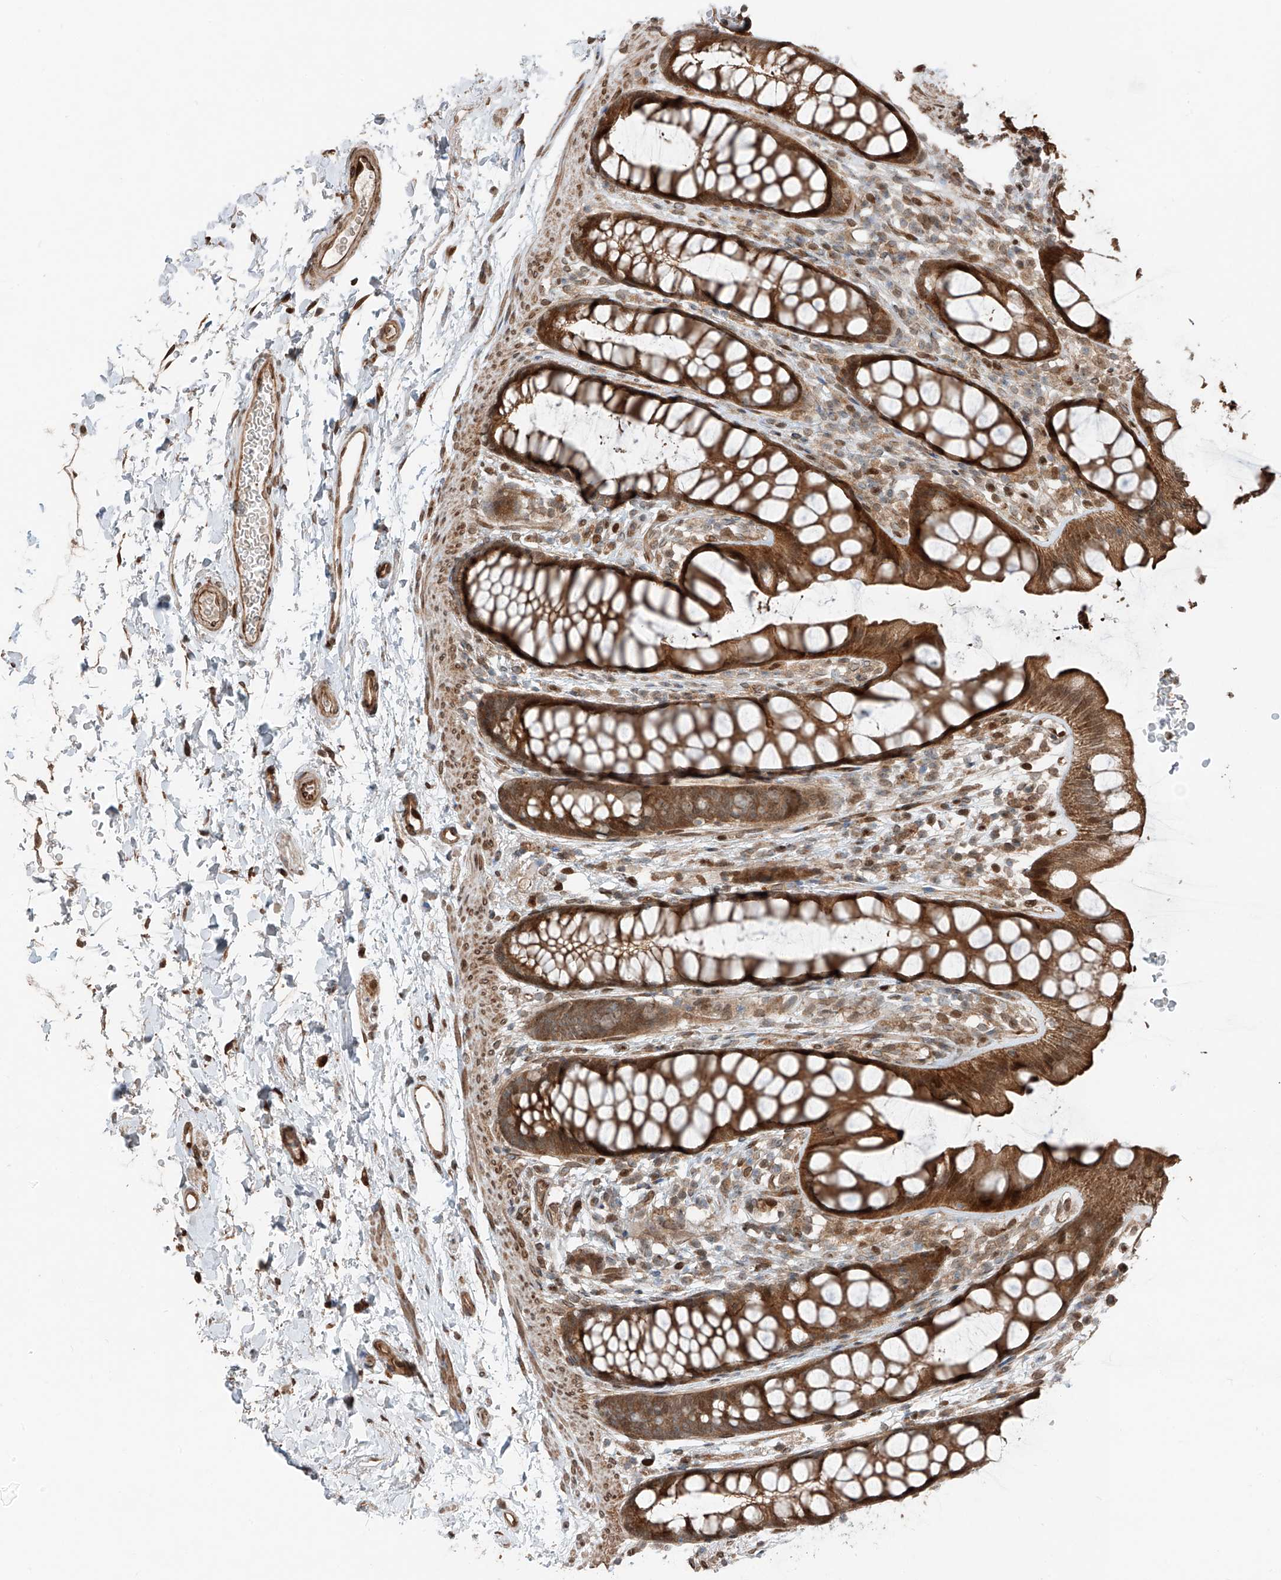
{"staining": {"intensity": "moderate", "quantity": ">75%", "location": "cytoplasmic/membranous"}, "tissue": "rectum", "cell_type": "Glandular cells", "image_type": "normal", "snomed": [{"axis": "morphology", "description": "Normal tissue, NOS"}, {"axis": "topography", "description": "Rectum"}], "caption": "Protein expression analysis of normal rectum shows moderate cytoplasmic/membranous staining in approximately >75% of glandular cells. (DAB IHC, brown staining for protein, blue staining for nuclei).", "gene": "CEP162", "patient": {"sex": "female", "age": 65}}